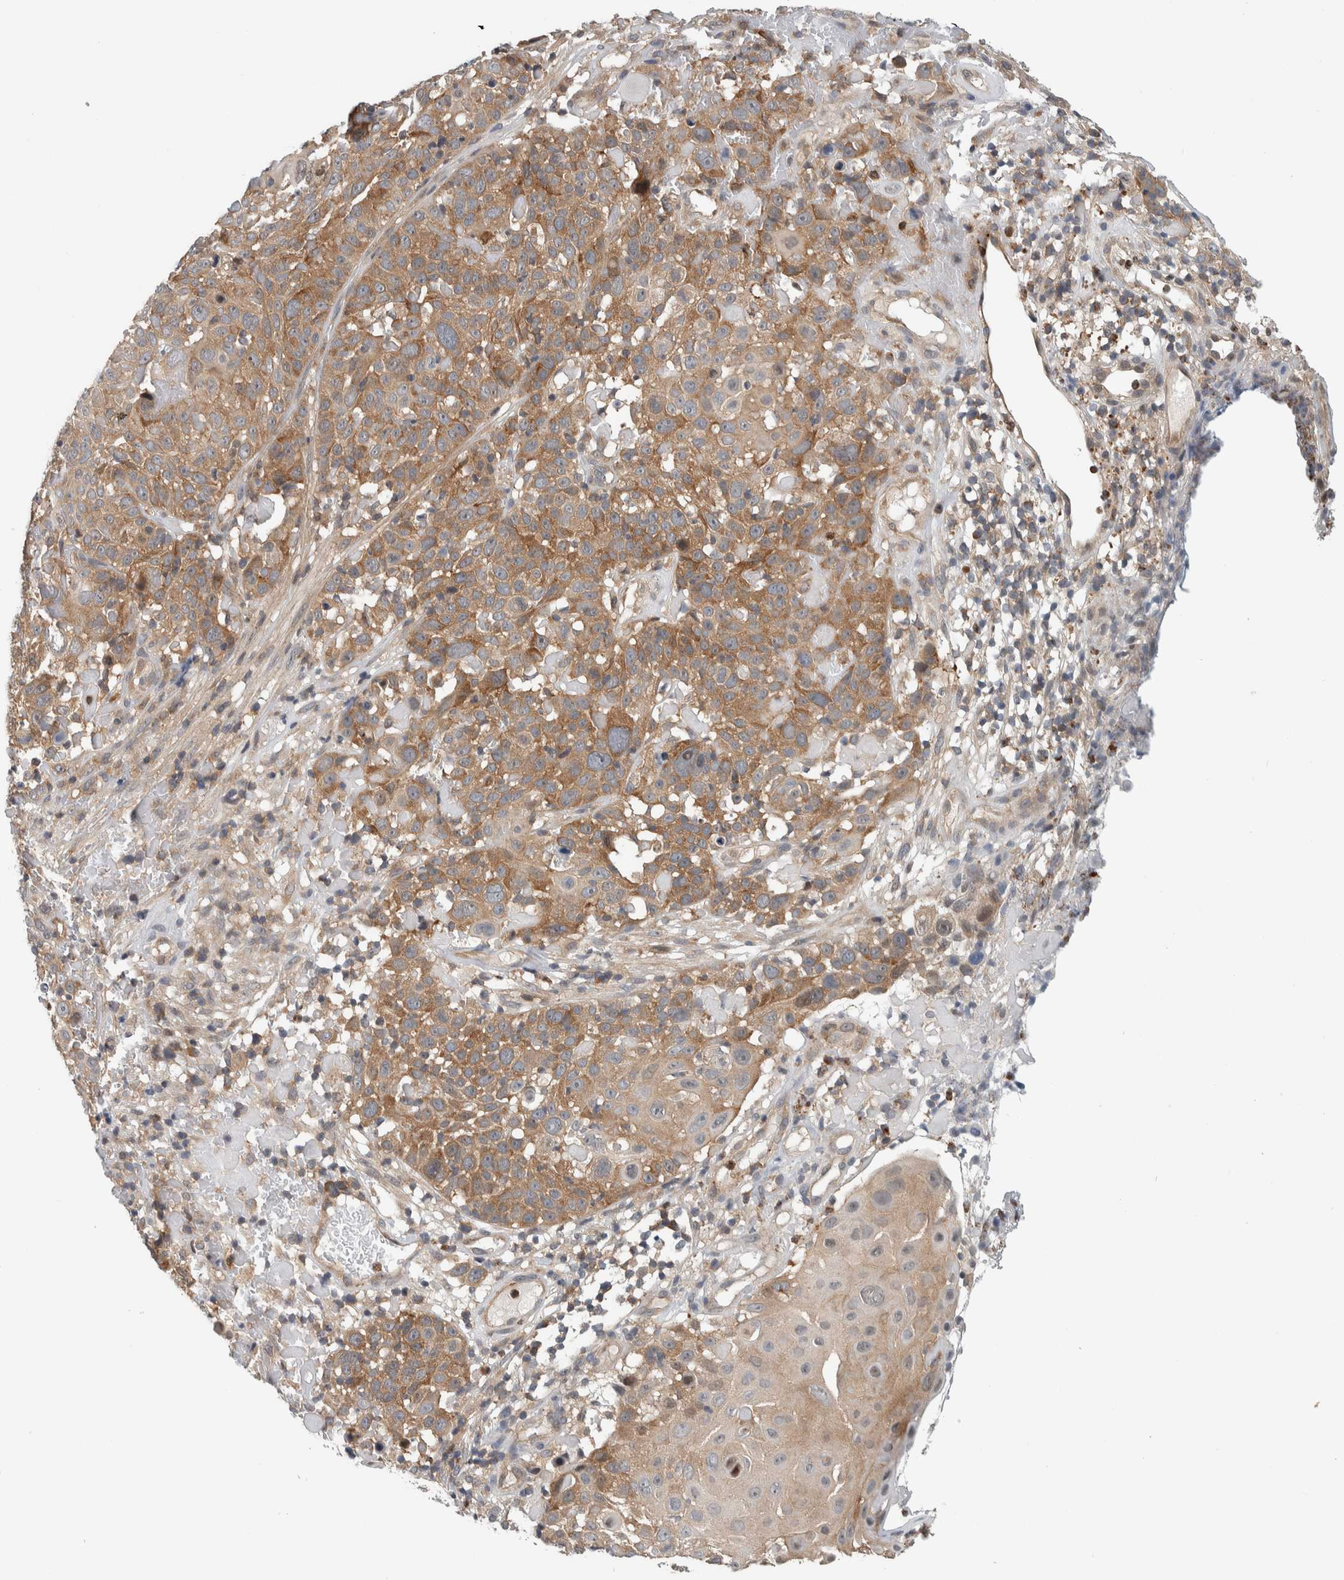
{"staining": {"intensity": "moderate", "quantity": ">75%", "location": "cytoplasmic/membranous"}, "tissue": "cervical cancer", "cell_type": "Tumor cells", "image_type": "cancer", "snomed": [{"axis": "morphology", "description": "Squamous cell carcinoma, NOS"}, {"axis": "topography", "description": "Cervix"}], "caption": "The immunohistochemical stain labels moderate cytoplasmic/membranous positivity in tumor cells of cervical cancer tissue.", "gene": "CCDC43", "patient": {"sex": "female", "age": 74}}